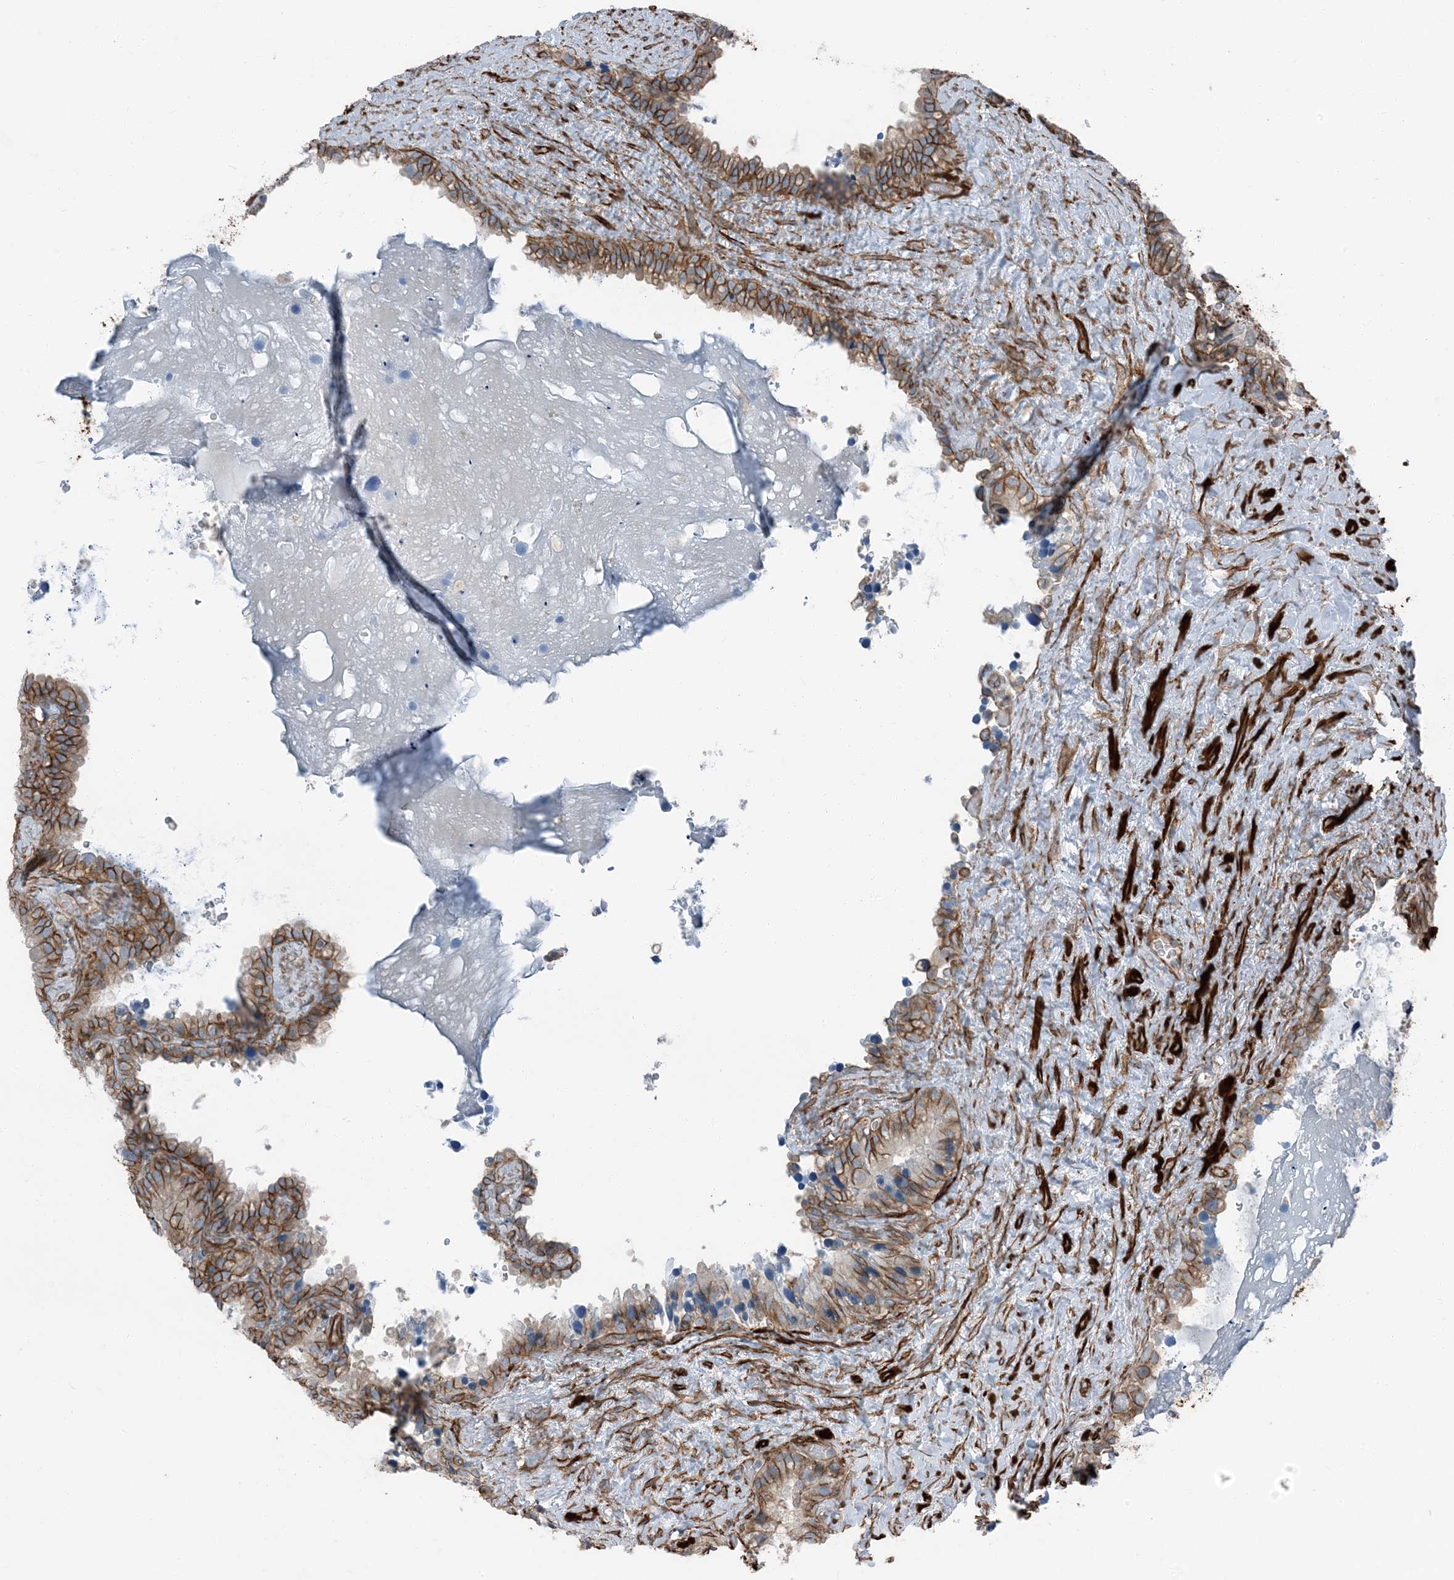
{"staining": {"intensity": "moderate", "quantity": ">75%", "location": "cytoplasmic/membranous"}, "tissue": "seminal vesicle", "cell_type": "Glandular cells", "image_type": "normal", "snomed": [{"axis": "morphology", "description": "Normal tissue, NOS"}, {"axis": "topography", "description": "Prostate"}, {"axis": "topography", "description": "Seminal veicle"}], "caption": "Immunohistochemical staining of normal human seminal vesicle reveals moderate cytoplasmic/membranous protein positivity in approximately >75% of glandular cells. (brown staining indicates protein expression, while blue staining denotes nuclei).", "gene": "ZFP90", "patient": {"sex": "male", "age": 68}}